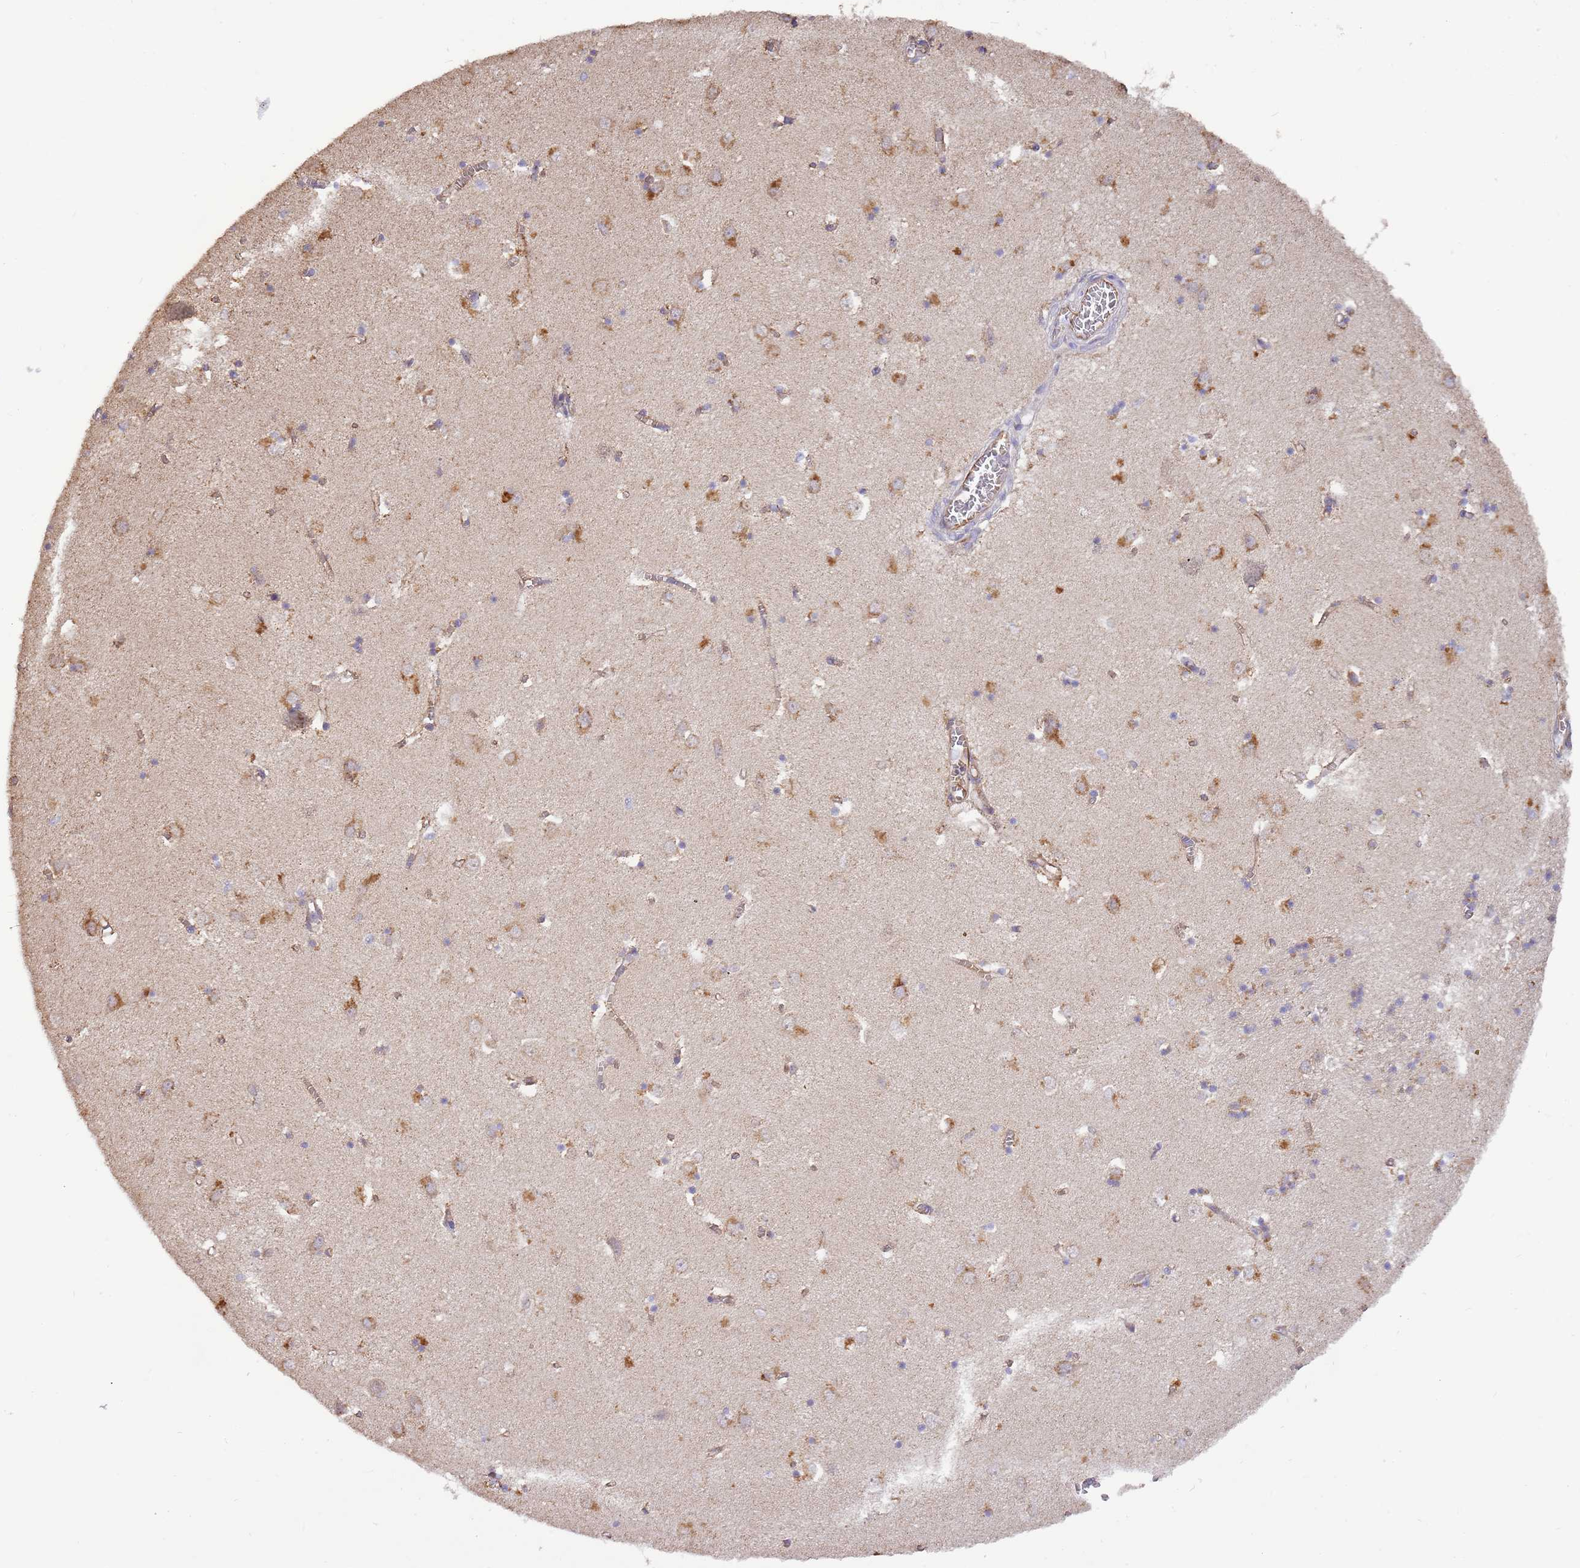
{"staining": {"intensity": "moderate", "quantity": "<25%", "location": "cytoplasmic/membranous"}, "tissue": "caudate", "cell_type": "Glial cells", "image_type": "normal", "snomed": [{"axis": "morphology", "description": "Normal tissue, NOS"}, {"axis": "topography", "description": "Lateral ventricle wall"}], "caption": "A brown stain highlights moderate cytoplasmic/membranous positivity of a protein in glial cells of unremarkable caudate.", "gene": "DOCK9", "patient": {"sex": "male", "age": 70}}